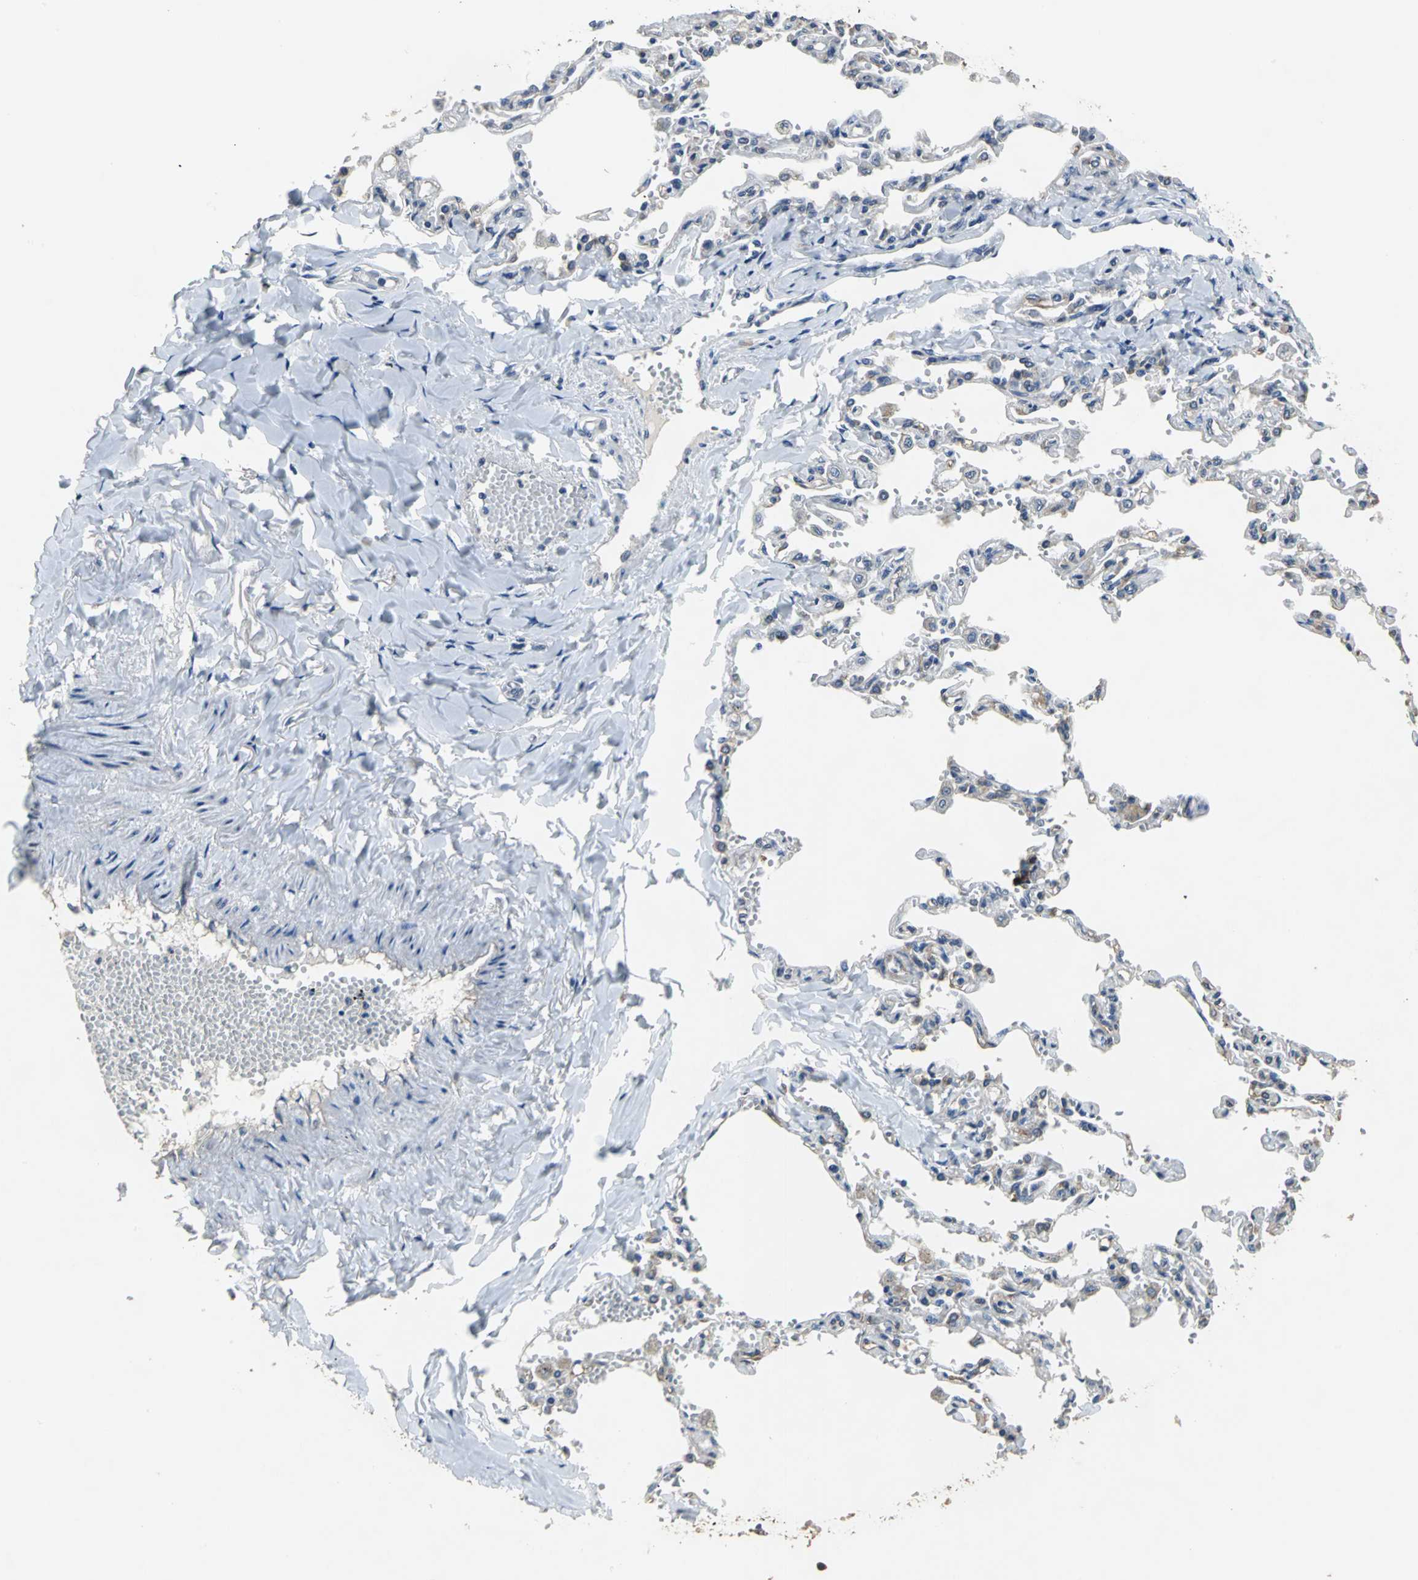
{"staining": {"intensity": "weak", "quantity": ">75%", "location": "cytoplasmic/membranous"}, "tissue": "lung", "cell_type": "Alveolar cells", "image_type": "normal", "snomed": [{"axis": "morphology", "description": "Normal tissue, NOS"}, {"axis": "topography", "description": "Lung"}], "caption": "Weak cytoplasmic/membranous staining is seen in about >75% of alveolar cells in normal lung. (Brightfield microscopy of DAB IHC at high magnification).", "gene": "OCLN", "patient": {"sex": "male", "age": 21}}